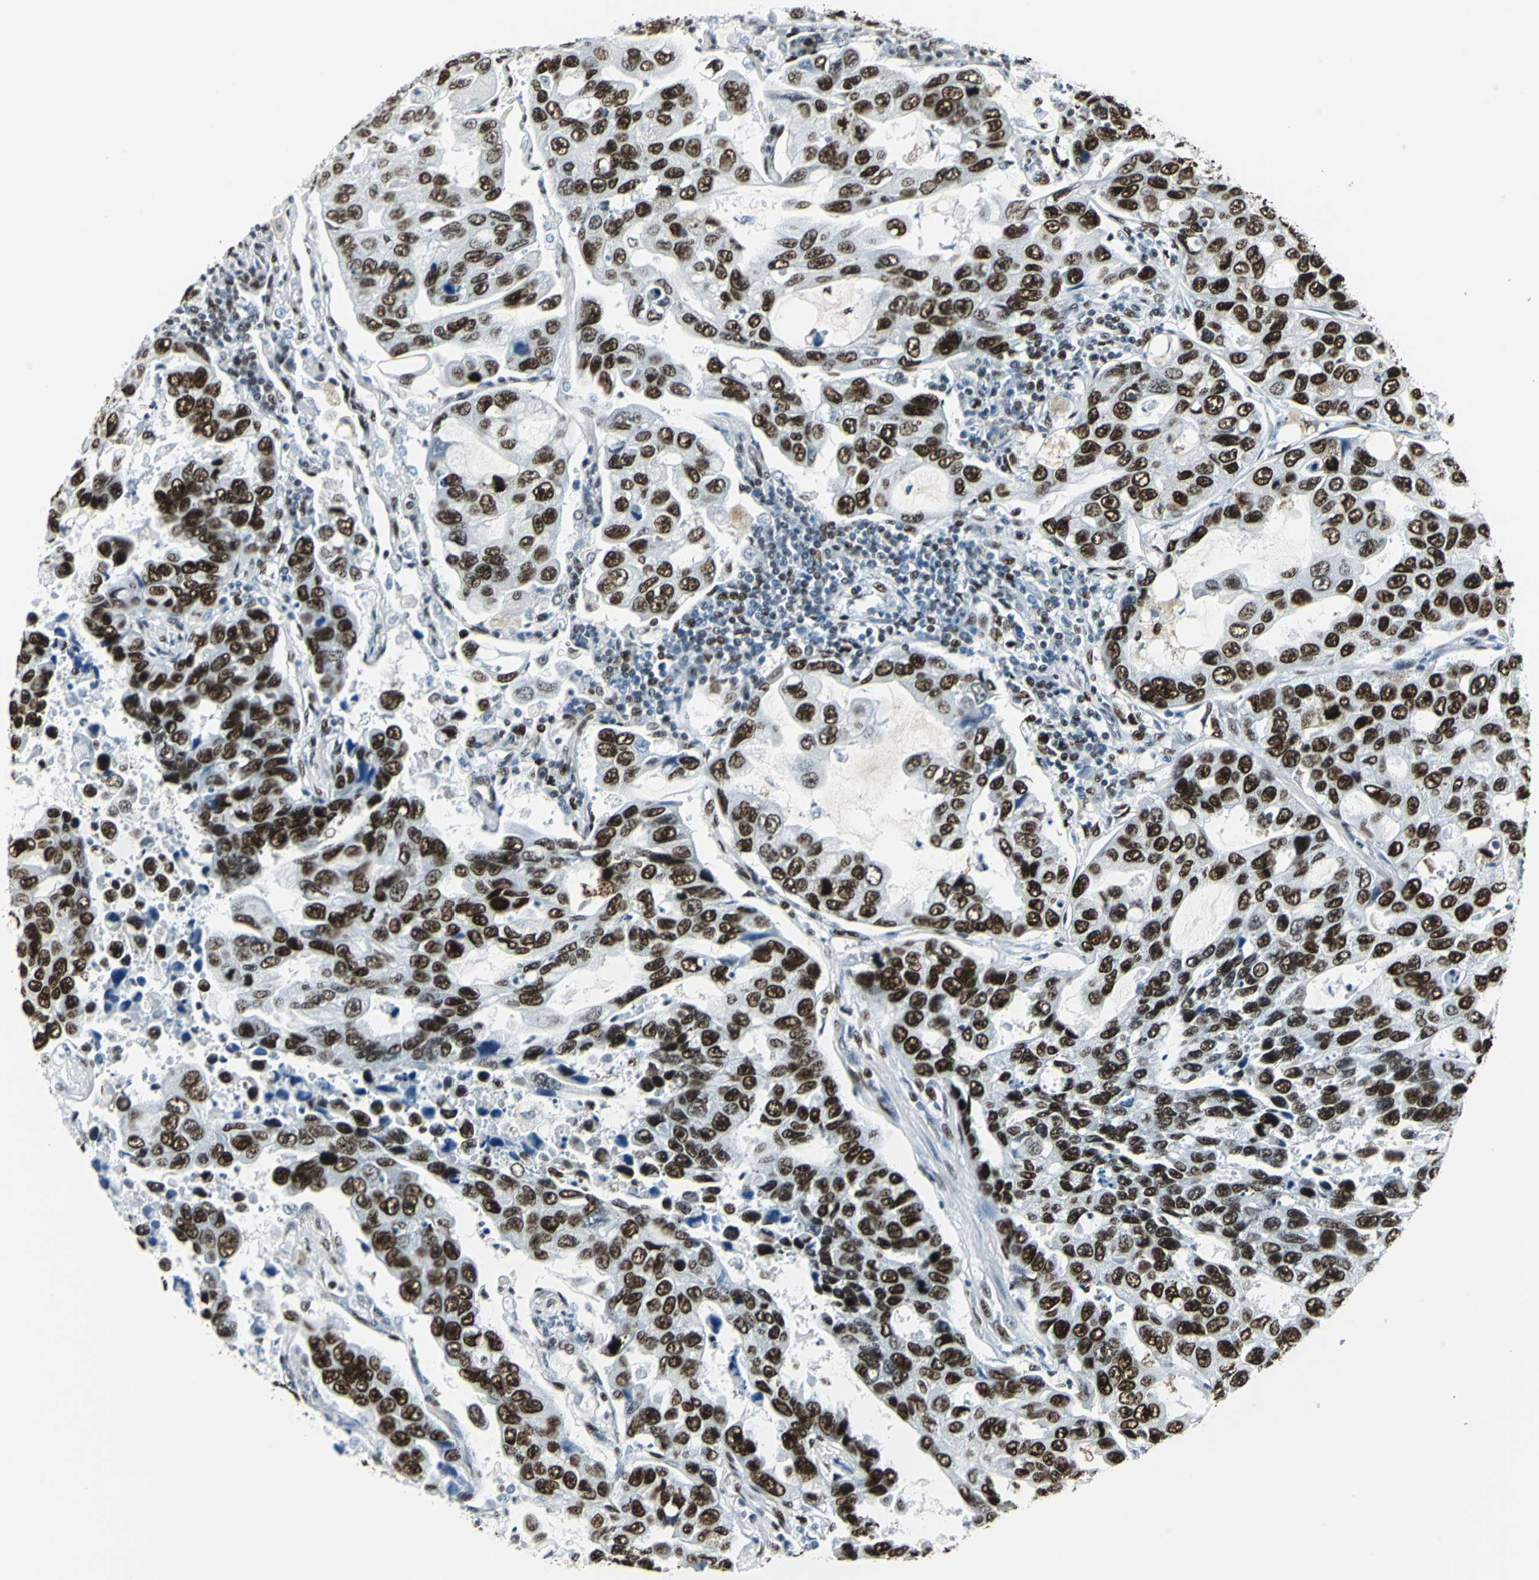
{"staining": {"intensity": "strong", "quantity": ">75%", "location": "nuclear"}, "tissue": "lung cancer", "cell_type": "Tumor cells", "image_type": "cancer", "snomed": [{"axis": "morphology", "description": "Adenocarcinoma, NOS"}, {"axis": "topography", "description": "Lung"}], "caption": "Protein expression analysis of human adenocarcinoma (lung) reveals strong nuclear staining in approximately >75% of tumor cells. The staining was performed using DAB, with brown indicating positive protein expression. Nuclei are stained blue with hematoxylin.", "gene": "HDAC2", "patient": {"sex": "male", "age": 64}}